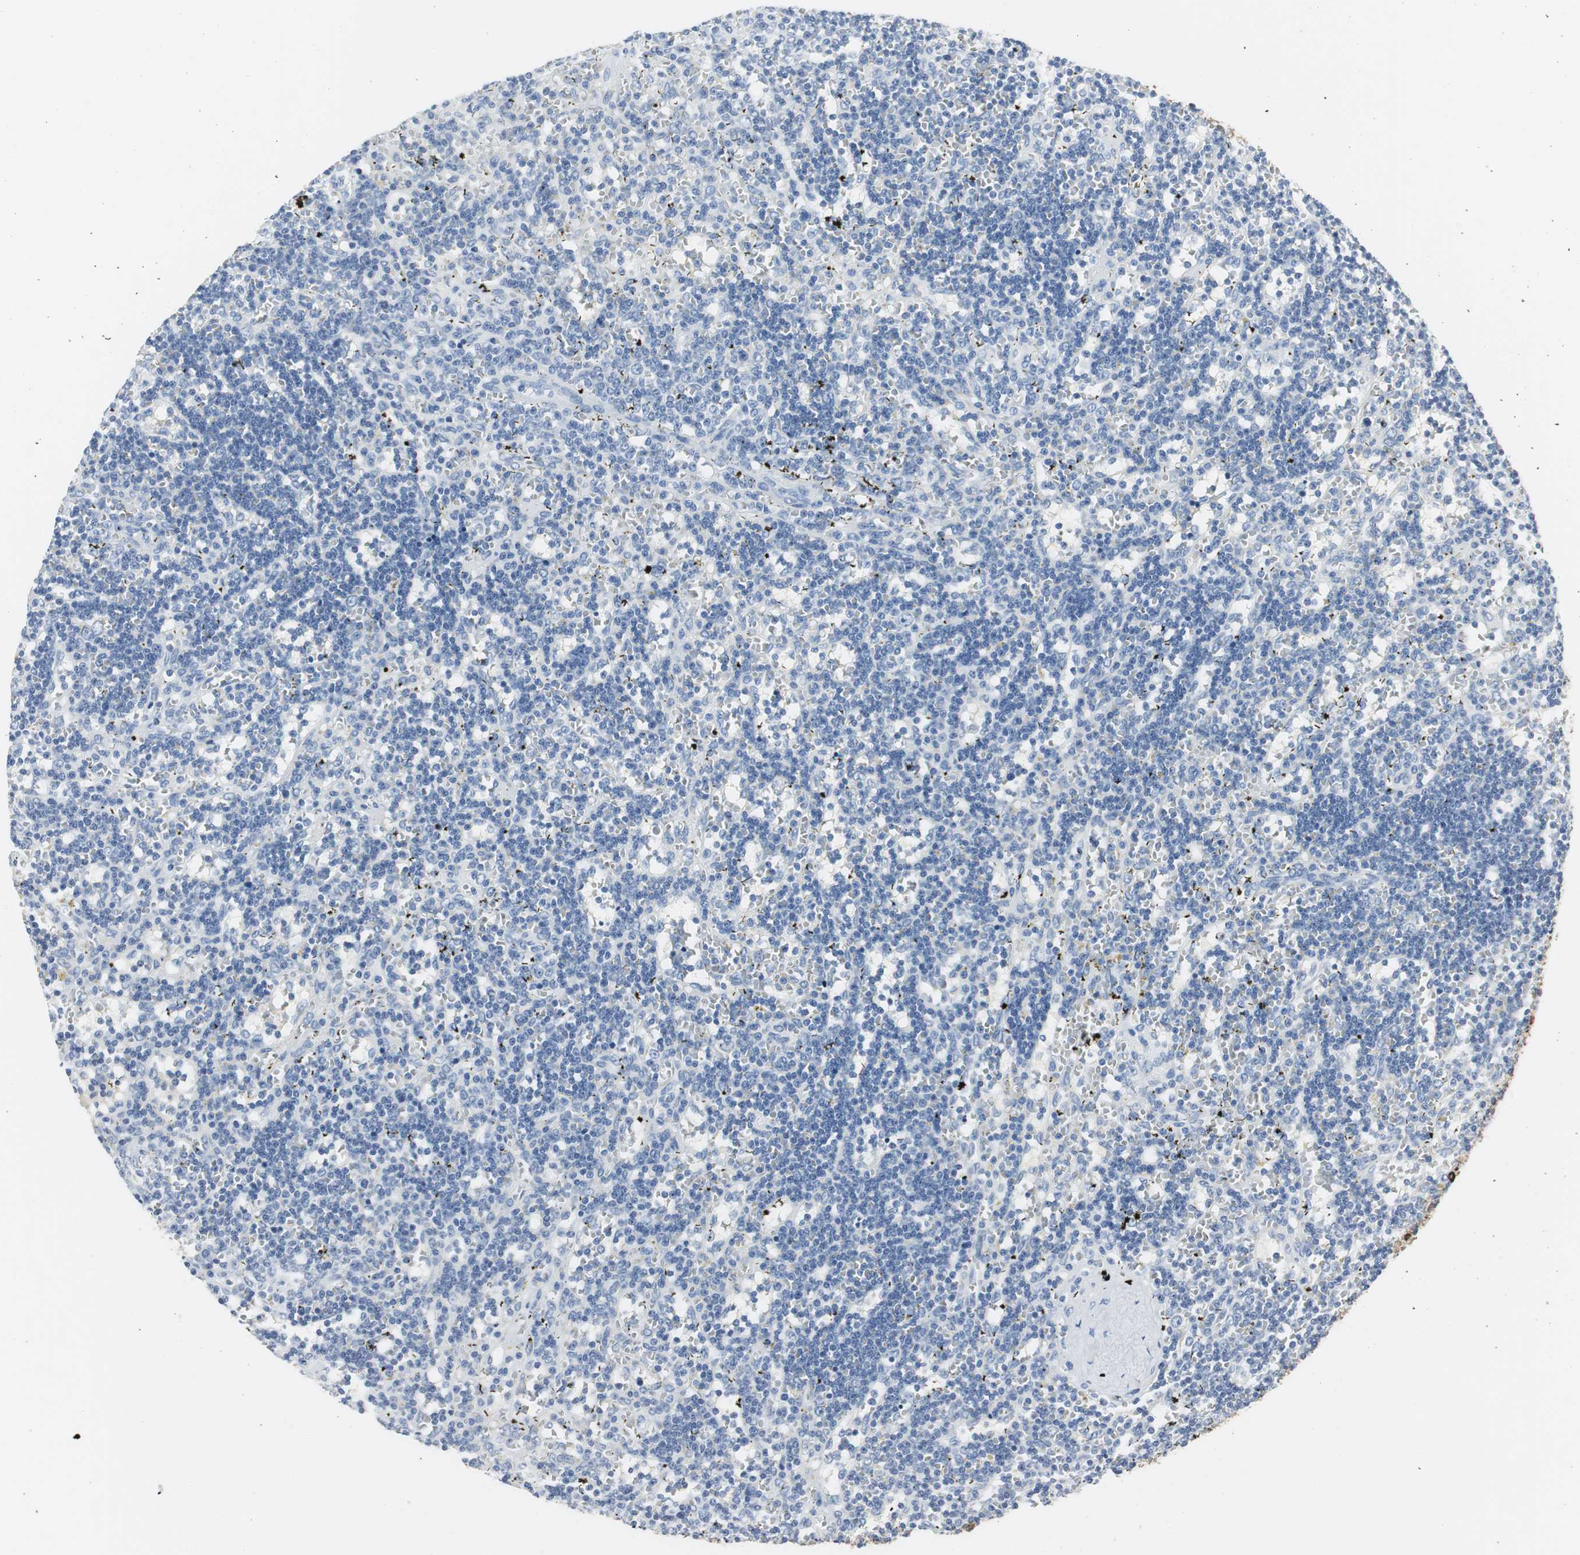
{"staining": {"intensity": "negative", "quantity": "none", "location": "none"}, "tissue": "lymphoma", "cell_type": "Tumor cells", "image_type": "cancer", "snomed": [{"axis": "morphology", "description": "Malignant lymphoma, non-Hodgkin's type, Low grade"}, {"axis": "topography", "description": "Spleen"}], "caption": "Immunohistochemistry histopathology image of human lymphoma stained for a protein (brown), which displays no staining in tumor cells.", "gene": "IGHA1", "patient": {"sex": "male", "age": 60}}